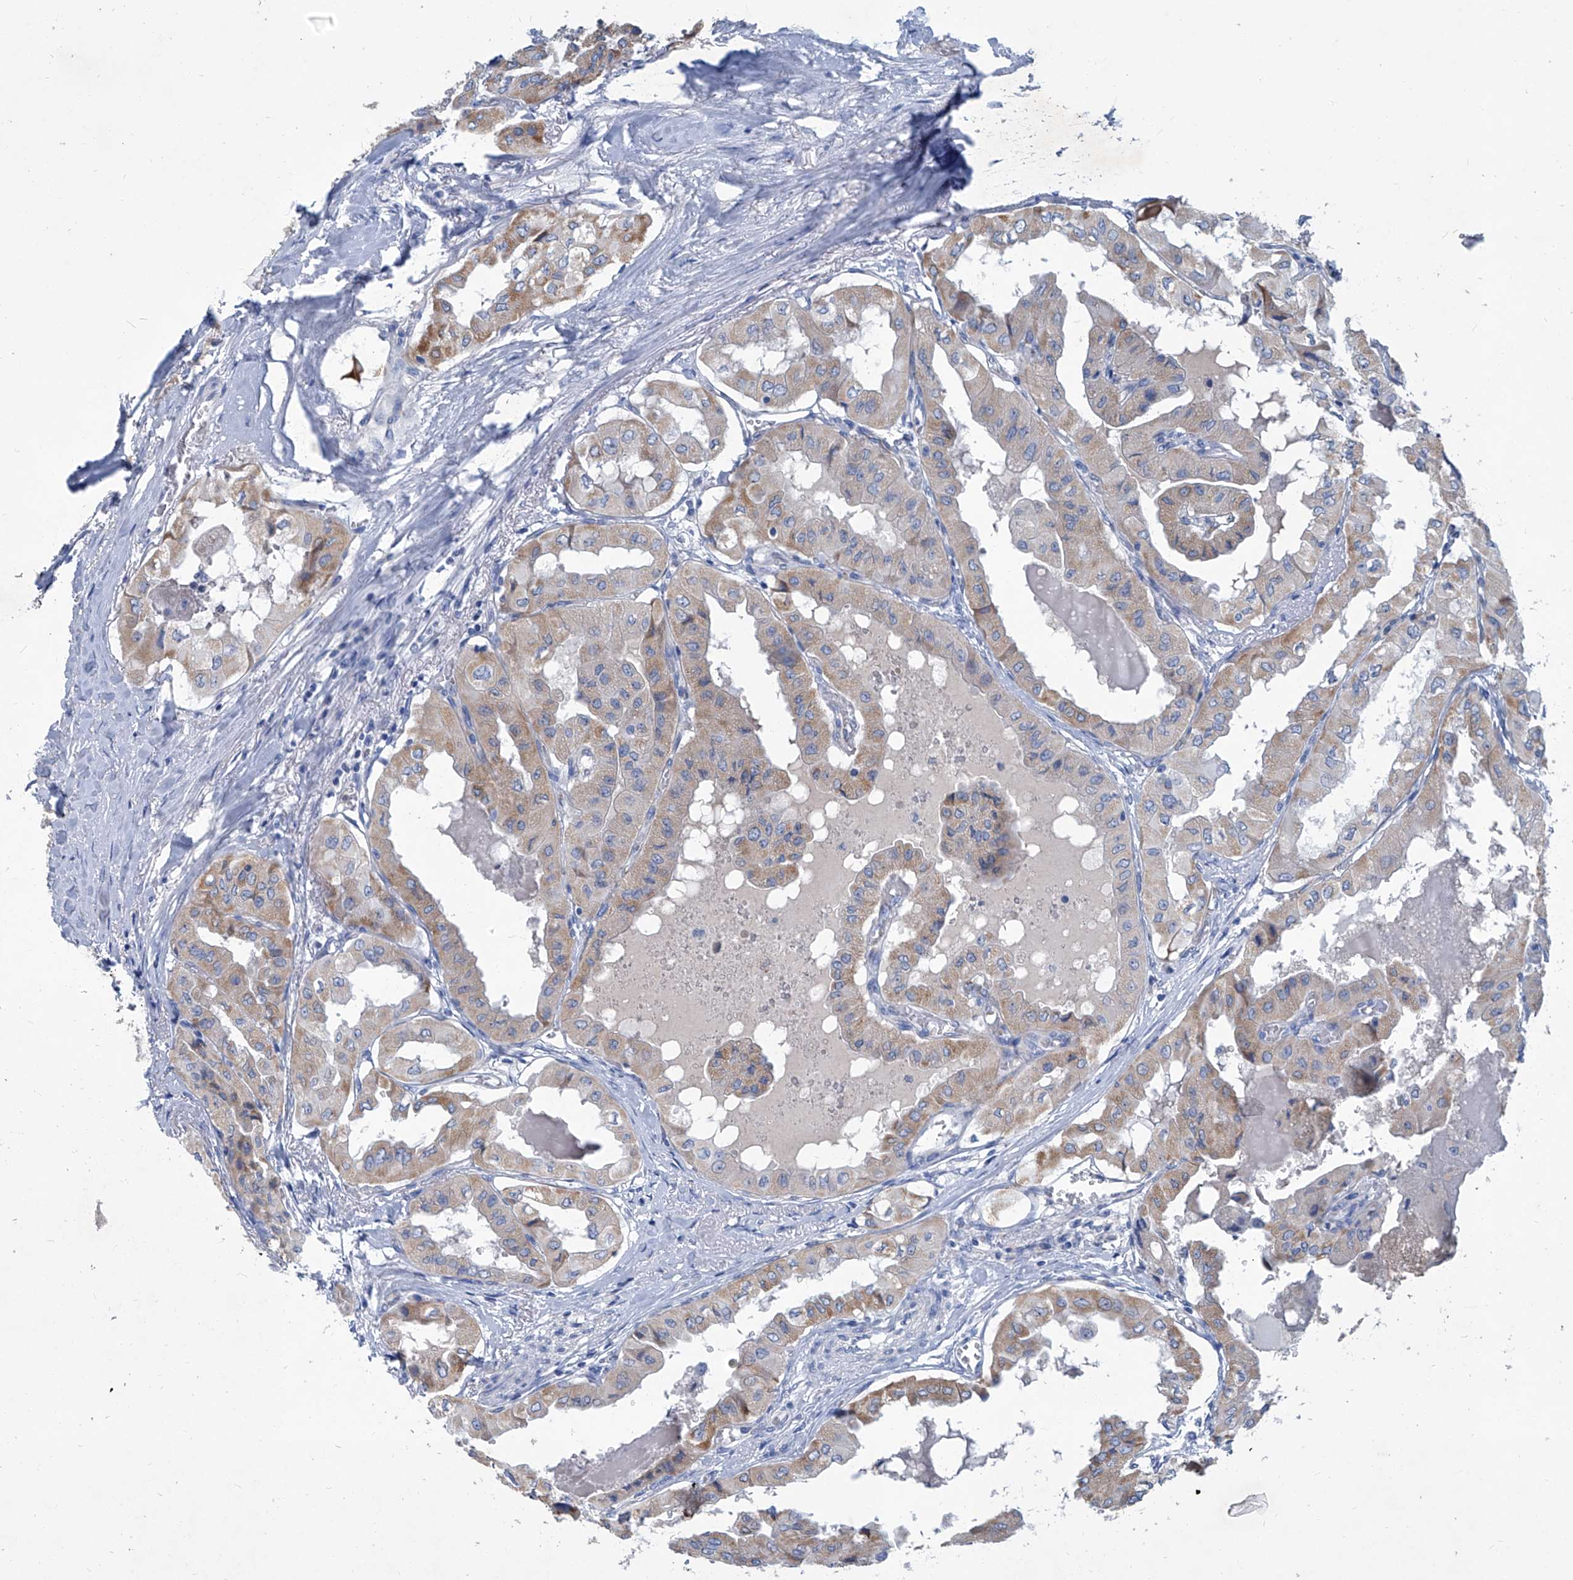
{"staining": {"intensity": "moderate", "quantity": "25%-75%", "location": "cytoplasmic/membranous"}, "tissue": "thyroid cancer", "cell_type": "Tumor cells", "image_type": "cancer", "snomed": [{"axis": "morphology", "description": "Papillary adenocarcinoma, NOS"}, {"axis": "topography", "description": "Thyroid gland"}], "caption": "A medium amount of moderate cytoplasmic/membranous expression is identified in about 25%-75% of tumor cells in thyroid cancer (papillary adenocarcinoma) tissue.", "gene": "MTARC1", "patient": {"sex": "female", "age": 59}}